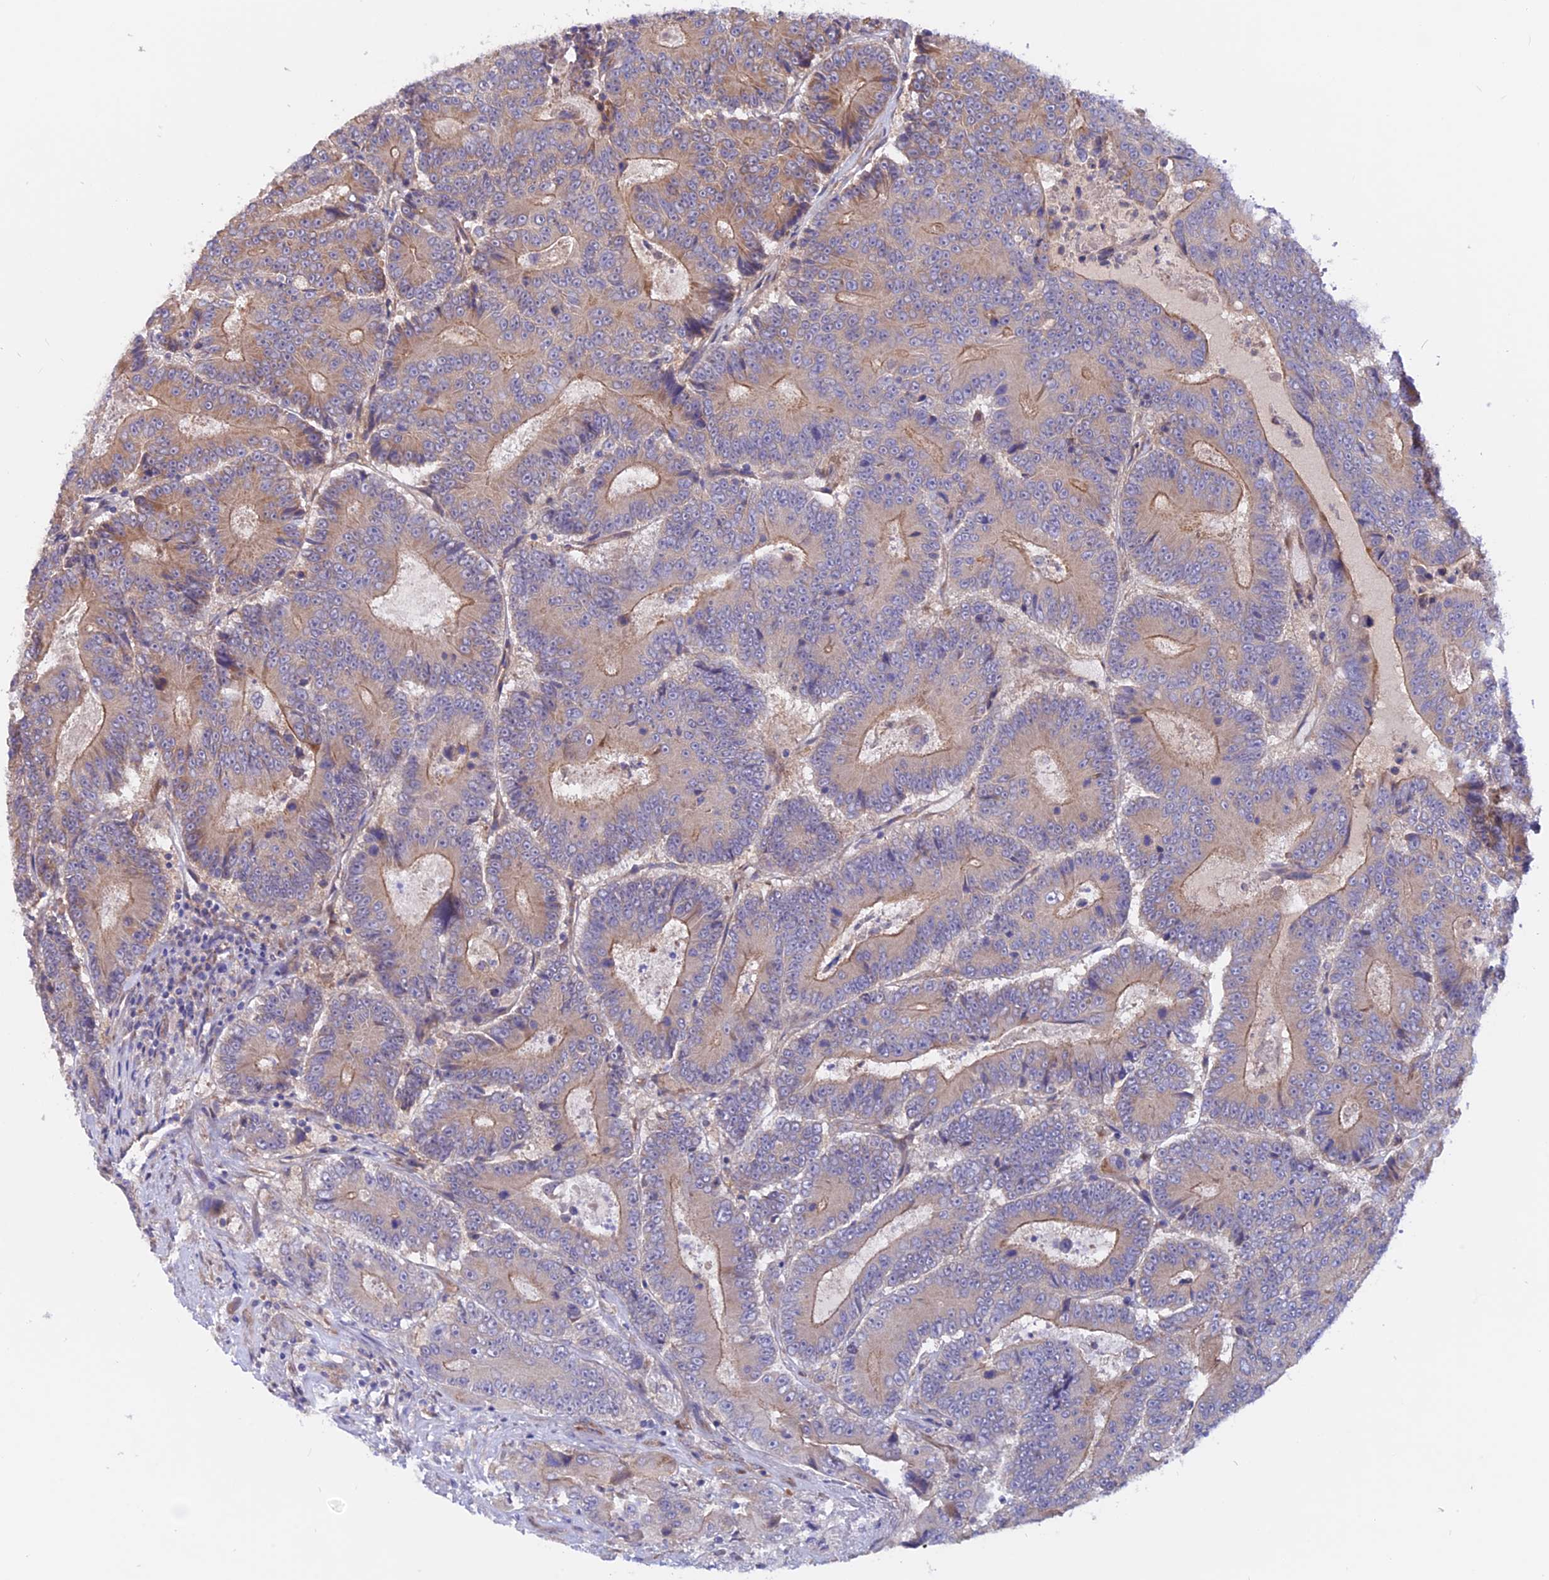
{"staining": {"intensity": "moderate", "quantity": "25%-75%", "location": "cytoplasmic/membranous"}, "tissue": "colorectal cancer", "cell_type": "Tumor cells", "image_type": "cancer", "snomed": [{"axis": "morphology", "description": "Adenocarcinoma, NOS"}, {"axis": "topography", "description": "Colon"}], "caption": "Immunohistochemistry (IHC) of human colorectal cancer (adenocarcinoma) displays medium levels of moderate cytoplasmic/membranous expression in about 25%-75% of tumor cells.", "gene": "HYCC1", "patient": {"sex": "male", "age": 83}}